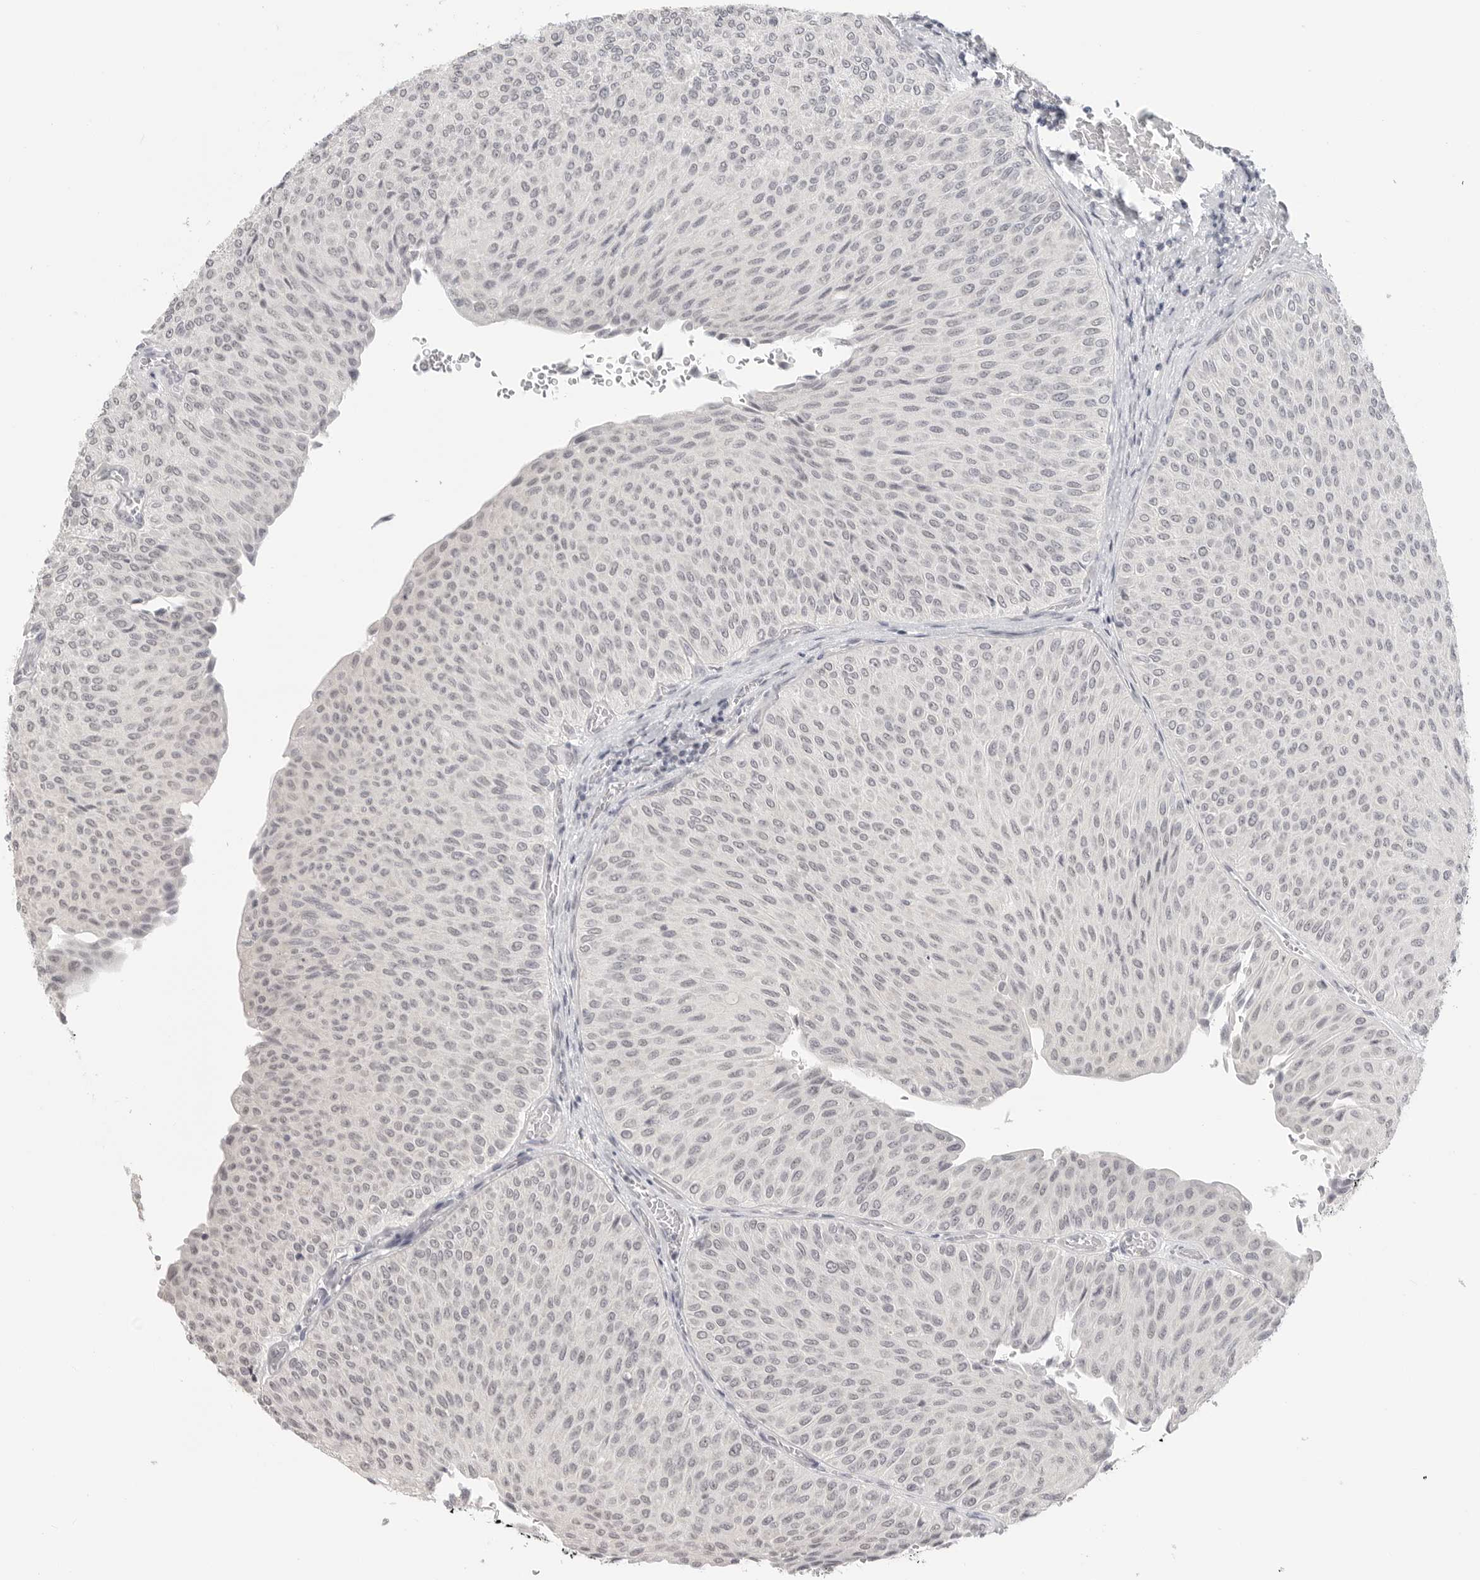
{"staining": {"intensity": "negative", "quantity": "none", "location": "none"}, "tissue": "urothelial cancer", "cell_type": "Tumor cells", "image_type": "cancer", "snomed": [{"axis": "morphology", "description": "Urothelial carcinoma, Low grade"}, {"axis": "topography", "description": "Urinary bladder"}], "caption": "A micrograph of human urothelial cancer is negative for staining in tumor cells. Nuclei are stained in blue.", "gene": "KLK11", "patient": {"sex": "male", "age": 78}}